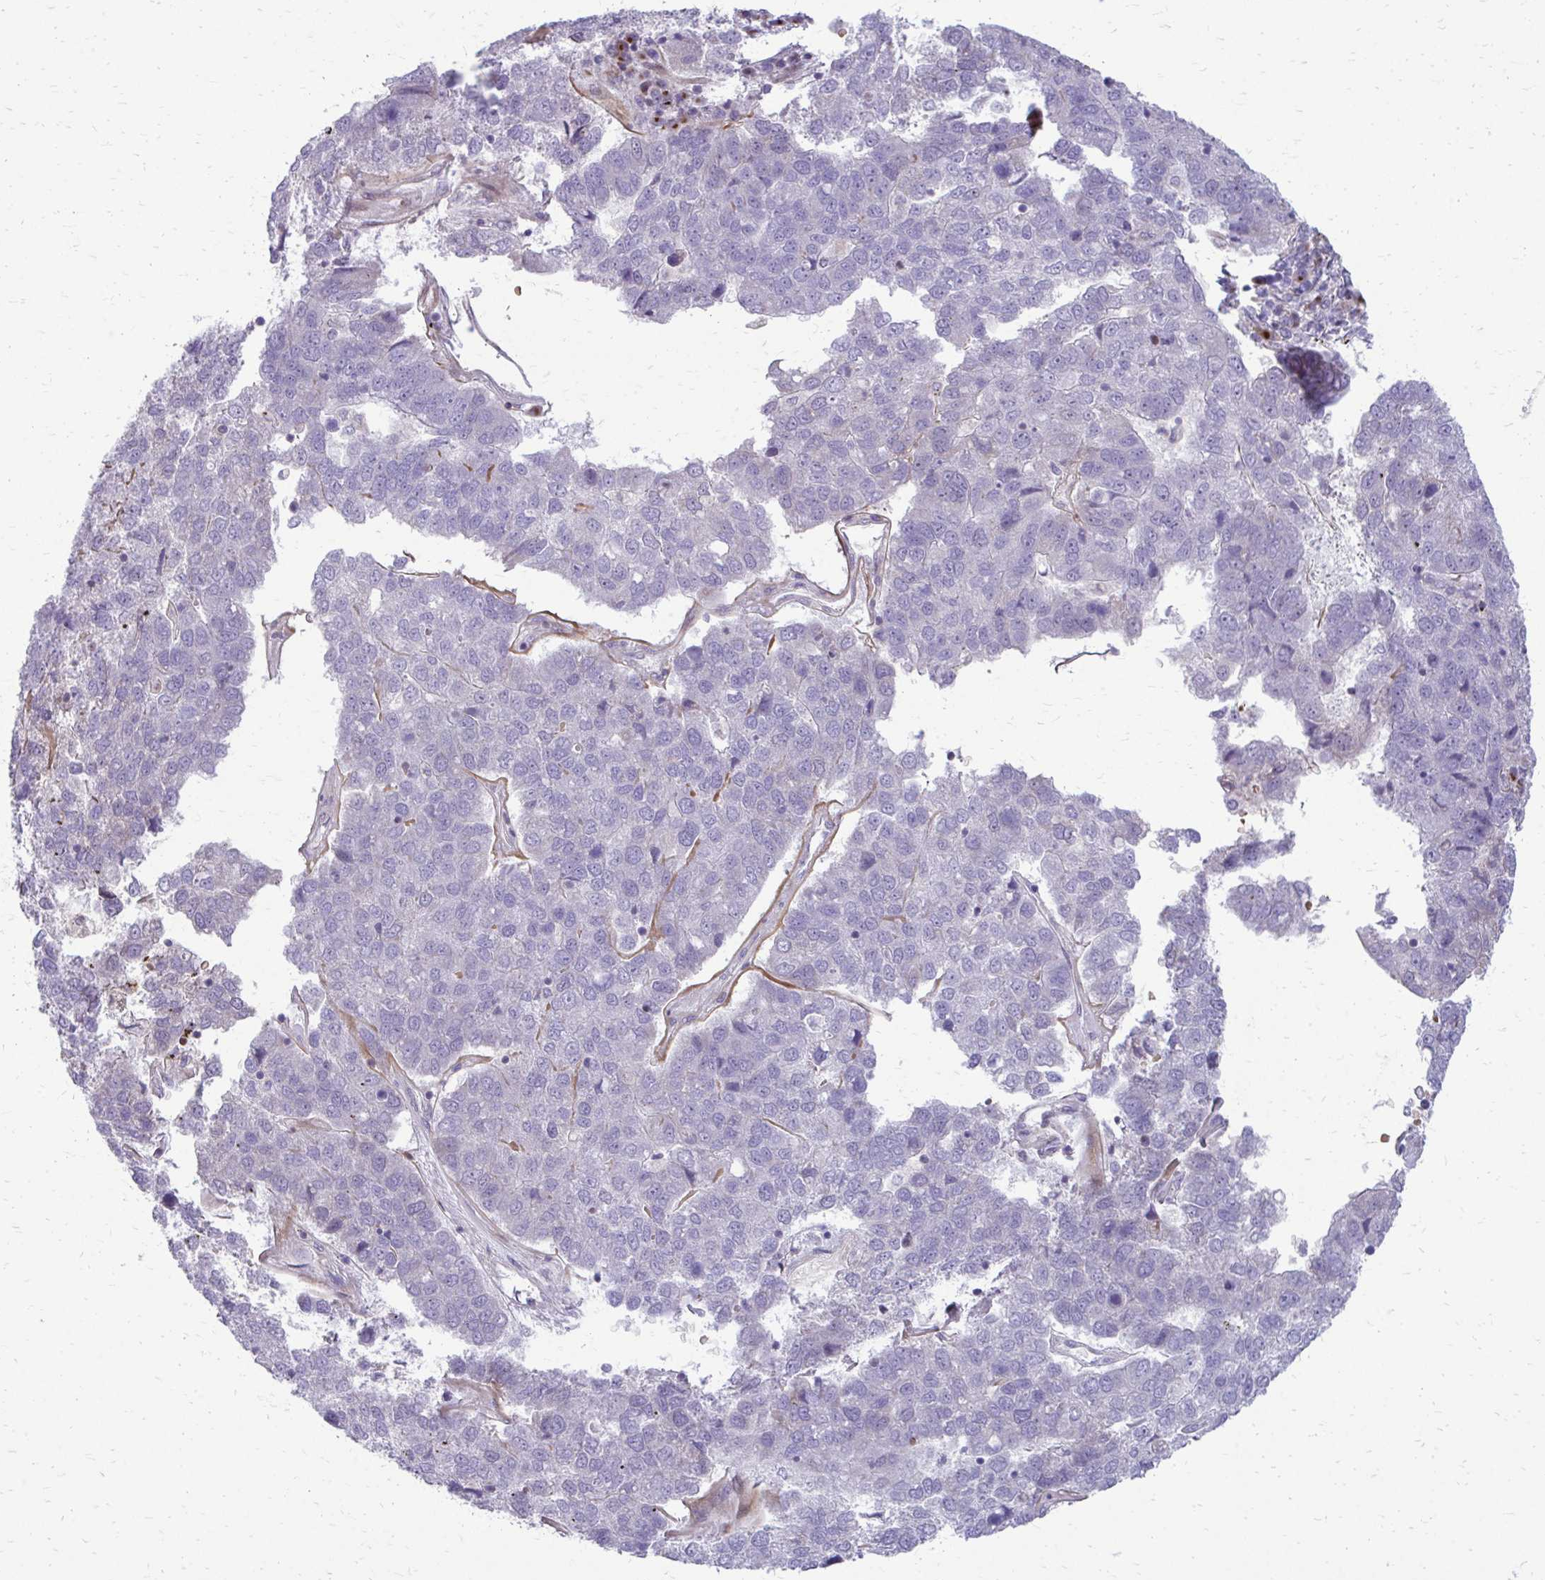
{"staining": {"intensity": "negative", "quantity": "none", "location": "none"}, "tissue": "pancreatic cancer", "cell_type": "Tumor cells", "image_type": "cancer", "snomed": [{"axis": "morphology", "description": "Adenocarcinoma, NOS"}, {"axis": "topography", "description": "Pancreas"}], "caption": "This image is of pancreatic cancer stained with IHC to label a protein in brown with the nuclei are counter-stained blue. There is no expression in tumor cells.", "gene": "FUNDC2", "patient": {"sex": "female", "age": 61}}